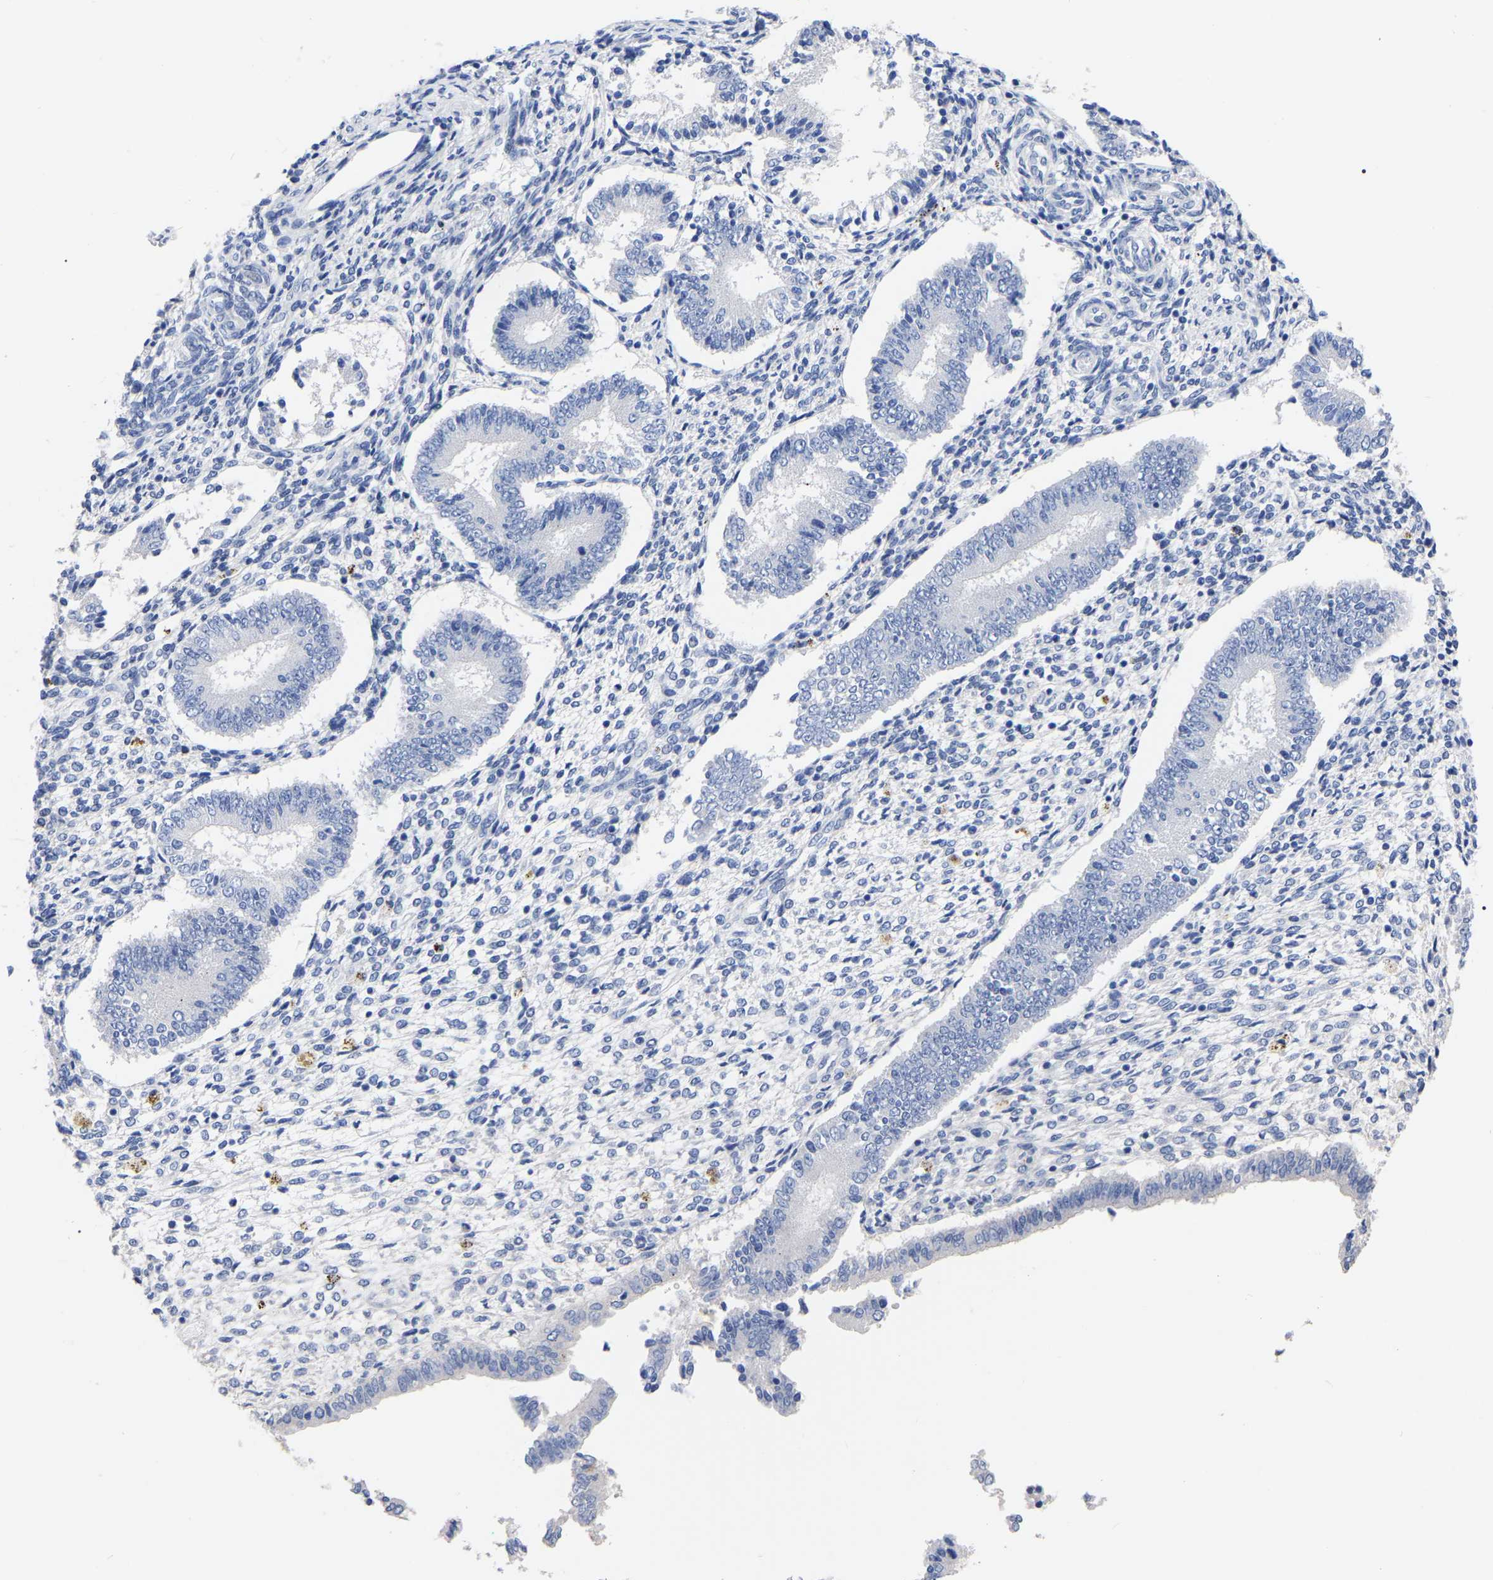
{"staining": {"intensity": "negative", "quantity": "none", "location": "none"}, "tissue": "endometrium", "cell_type": "Cells in endometrial stroma", "image_type": "normal", "snomed": [{"axis": "morphology", "description": "Normal tissue, NOS"}, {"axis": "topography", "description": "Endometrium"}], "caption": "The micrograph reveals no staining of cells in endometrial stroma in unremarkable endometrium.", "gene": "ANXA13", "patient": {"sex": "female", "age": 42}}